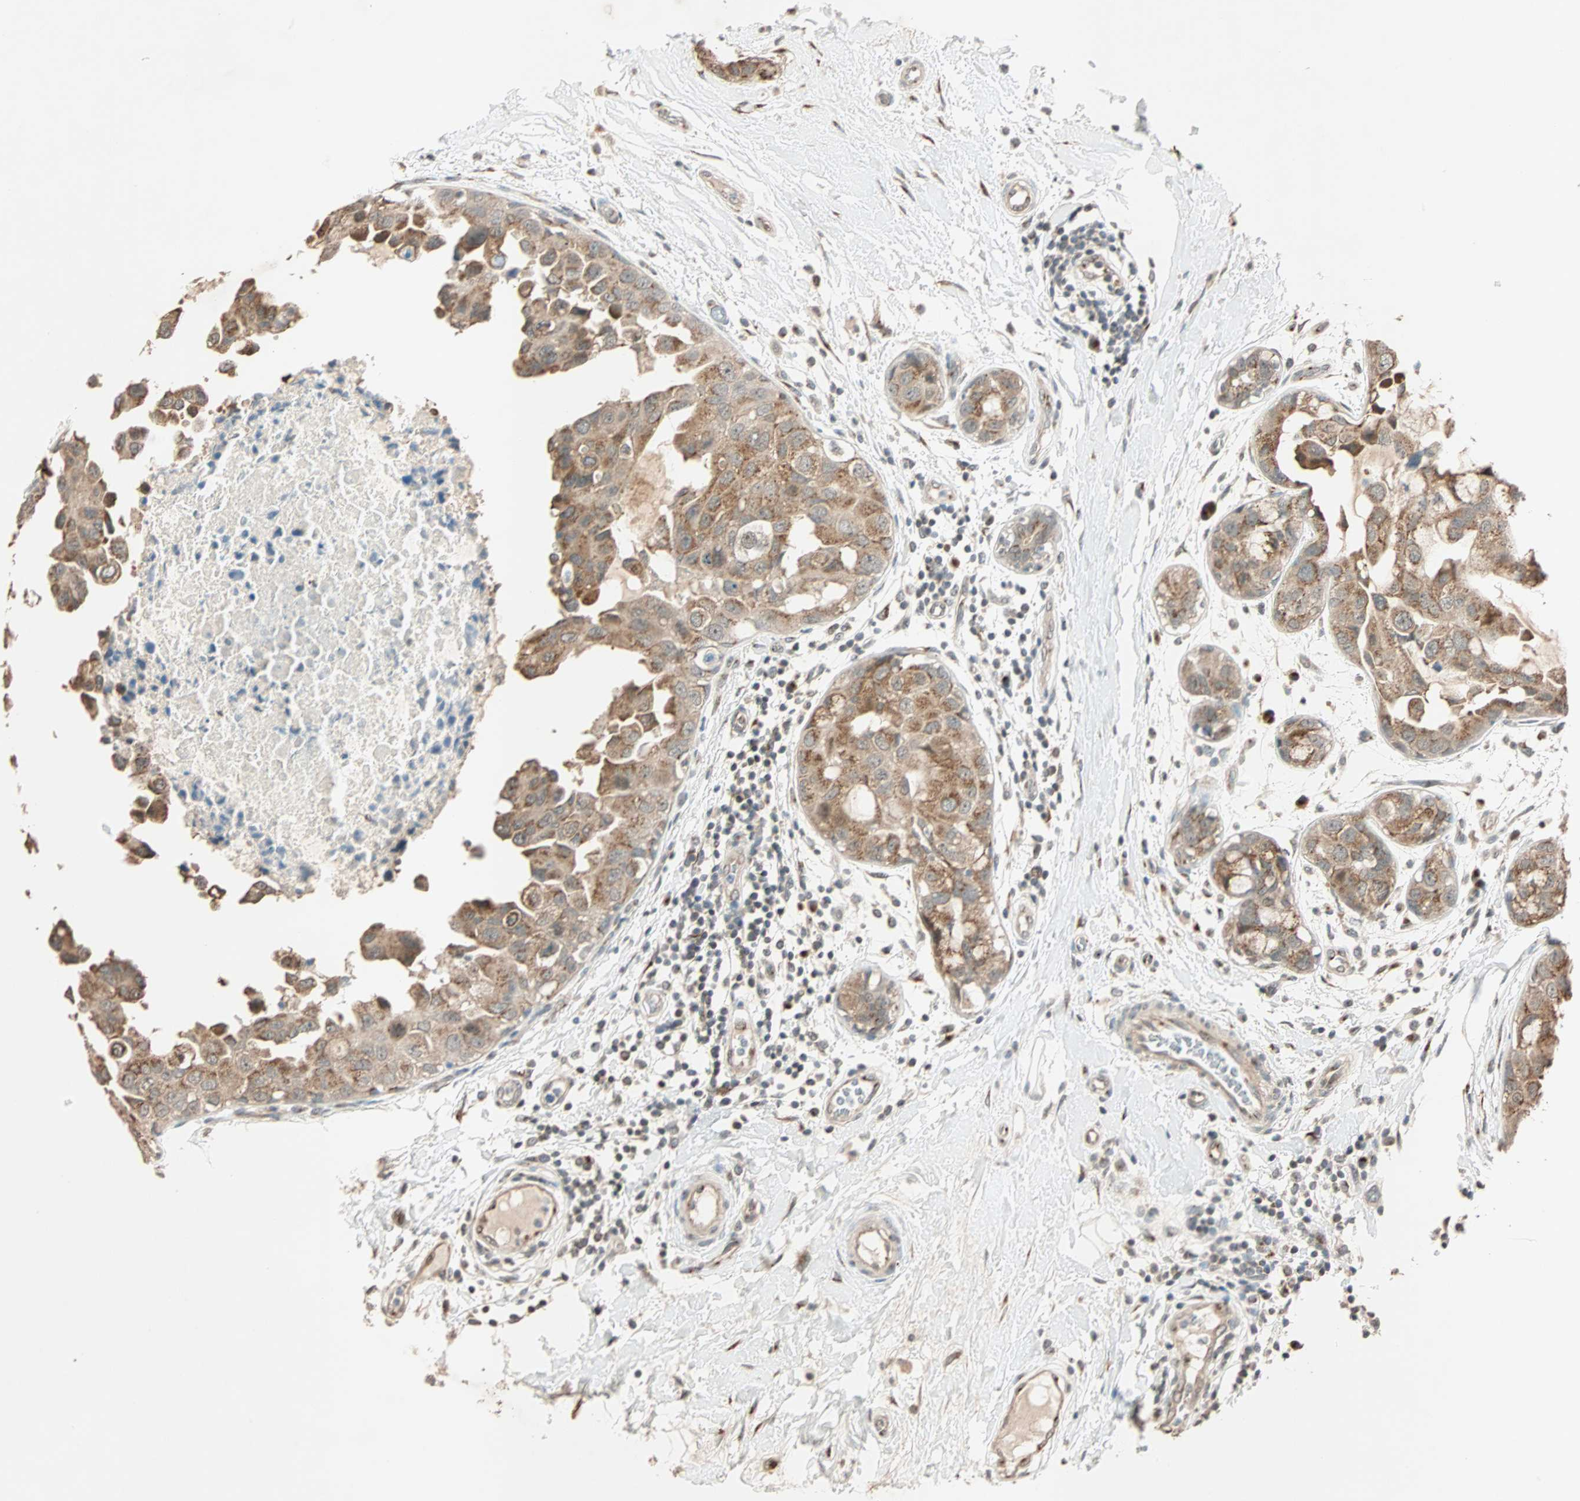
{"staining": {"intensity": "moderate", "quantity": ">75%", "location": "cytoplasmic/membranous"}, "tissue": "breast cancer", "cell_type": "Tumor cells", "image_type": "cancer", "snomed": [{"axis": "morphology", "description": "Duct carcinoma"}, {"axis": "topography", "description": "Breast"}], "caption": "There is medium levels of moderate cytoplasmic/membranous positivity in tumor cells of breast cancer (intraductal carcinoma), as demonstrated by immunohistochemical staining (brown color).", "gene": "PRDM2", "patient": {"sex": "female", "age": 40}}